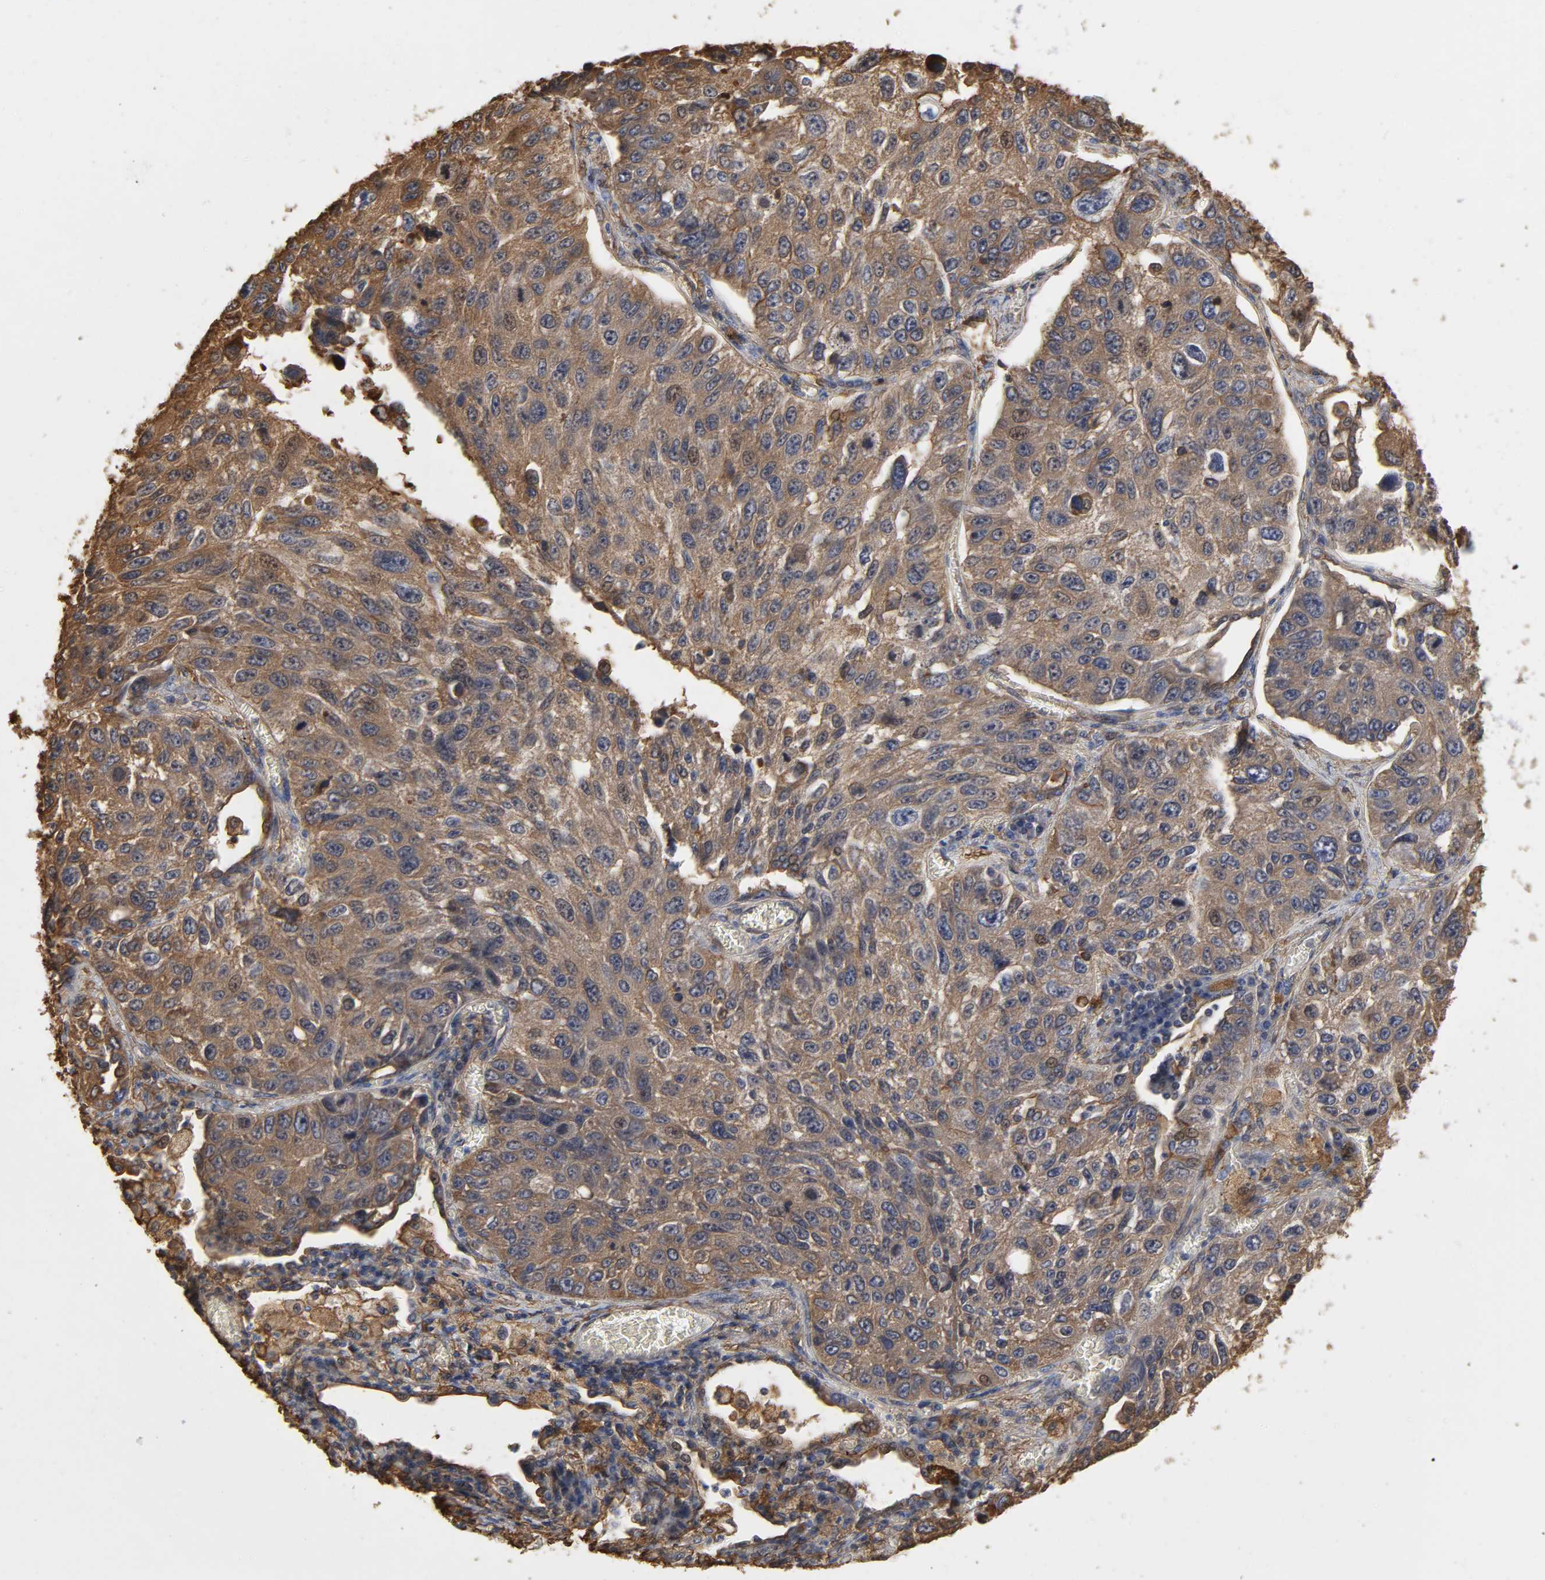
{"staining": {"intensity": "moderate", "quantity": ">75%", "location": "cytoplasmic/membranous,nuclear"}, "tissue": "lung cancer", "cell_type": "Tumor cells", "image_type": "cancer", "snomed": [{"axis": "morphology", "description": "Squamous cell carcinoma, NOS"}, {"axis": "topography", "description": "Lung"}], "caption": "Brown immunohistochemical staining in squamous cell carcinoma (lung) reveals moderate cytoplasmic/membranous and nuclear positivity in about >75% of tumor cells. The protein of interest is shown in brown color, while the nuclei are stained blue.", "gene": "ANXA2", "patient": {"sex": "male", "age": 71}}